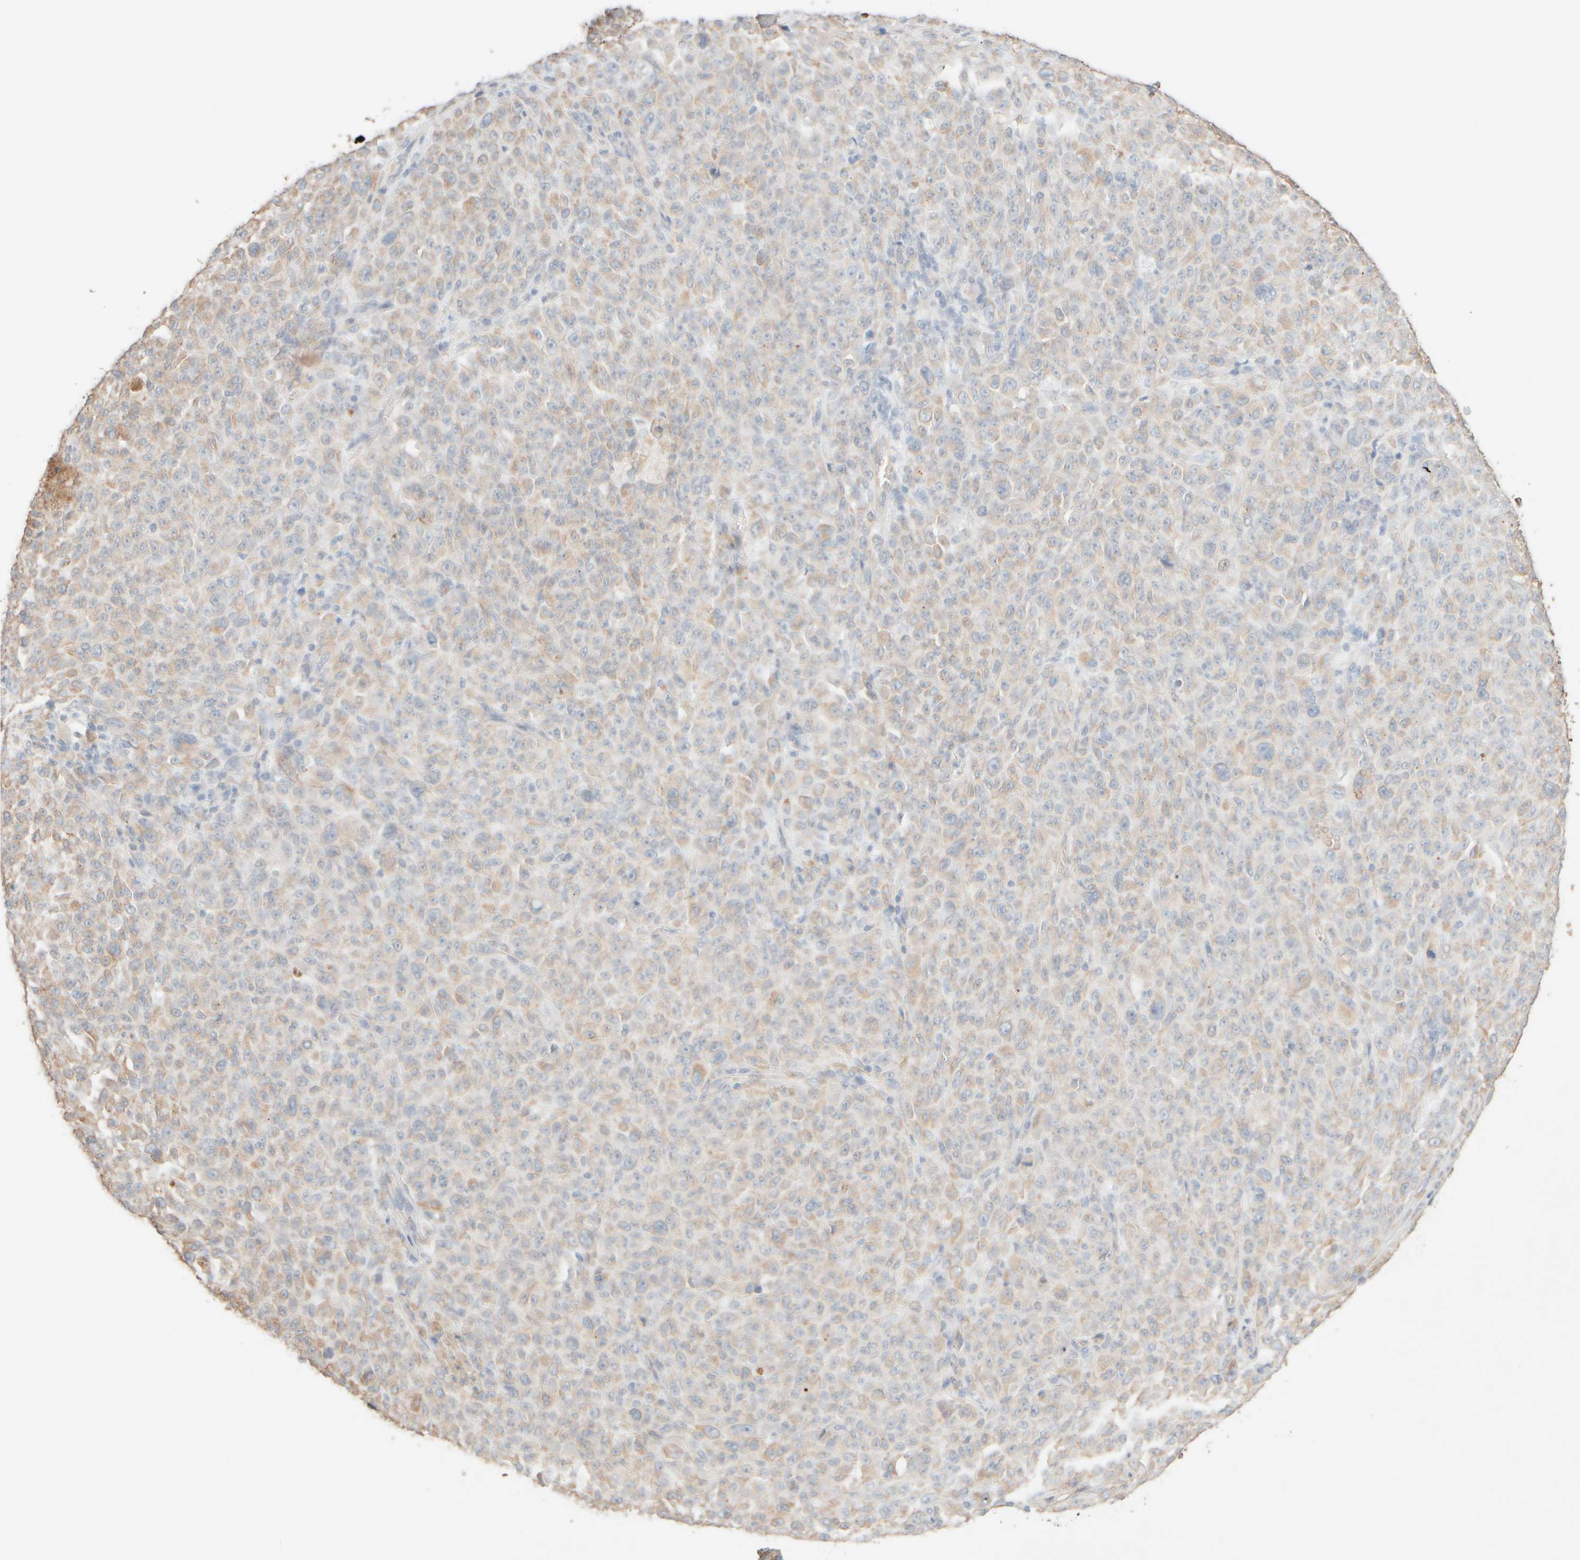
{"staining": {"intensity": "weak", "quantity": "25%-75%", "location": "cytoplasmic/membranous"}, "tissue": "melanoma", "cell_type": "Tumor cells", "image_type": "cancer", "snomed": [{"axis": "morphology", "description": "Malignant melanoma, NOS"}, {"axis": "topography", "description": "Skin"}], "caption": "Weak cytoplasmic/membranous protein expression is identified in about 25%-75% of tumor cells in malignant melanoma.", "gene": "KRT15", "patient": {"sex": "female", "age": 82}}